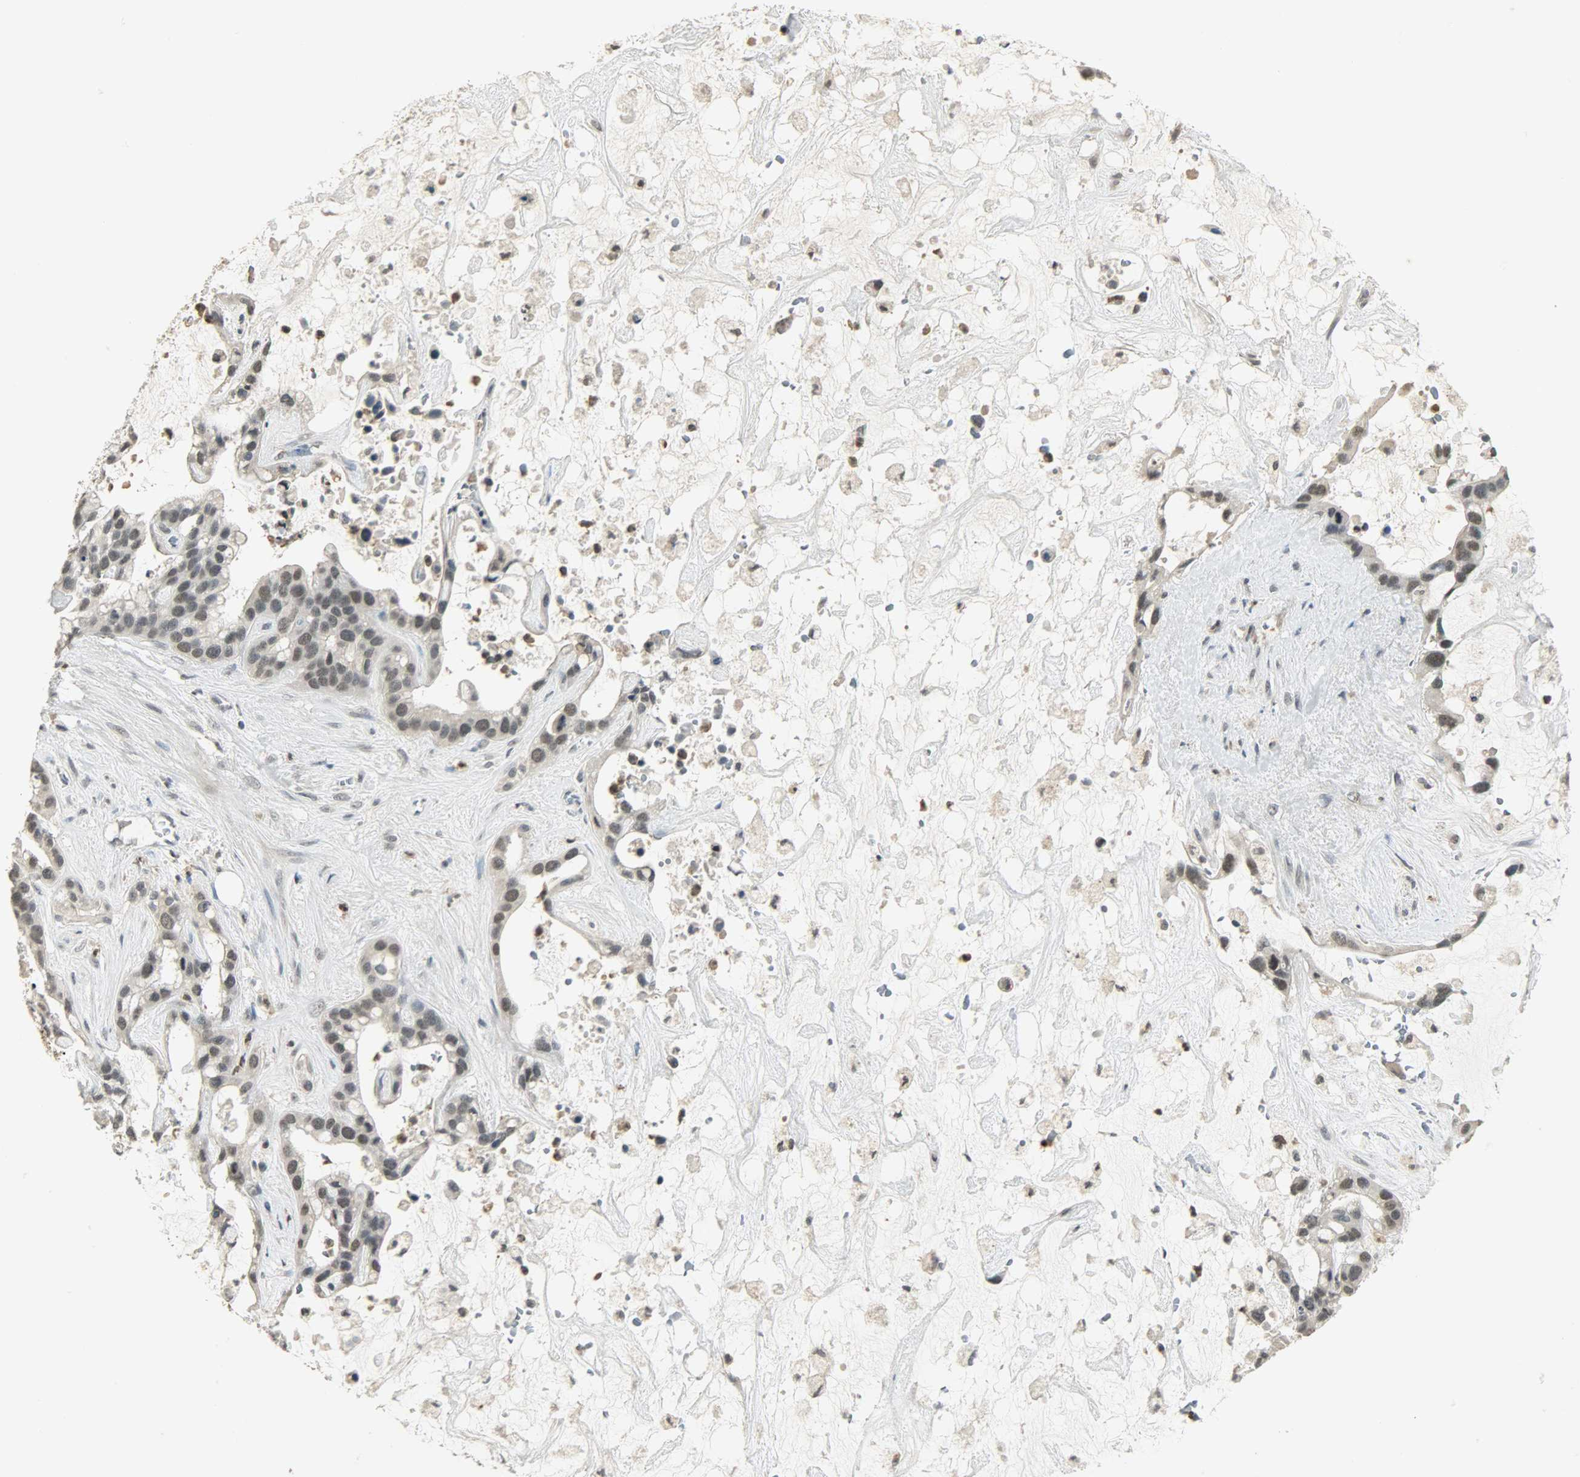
{"staining": {"intensity": "weak", "quantity": "<25%", "location": "nuclear"}, "tissue": "liver cancer", "cell_type": "Tumor cells", "image_type": "cancer", "snomed": [{"axis": "morphology", "description": "Cholangiocarcinoma"}, {"axis": "topography", "description": "Liver"}], "caption": "This is an immunohistochemistry histopathology image of human cholangiocarcinoma (liver). There is no staining in tumor cells.", "gene": "SMARCA5", "patient": {"sex": "female", "age": 65}}